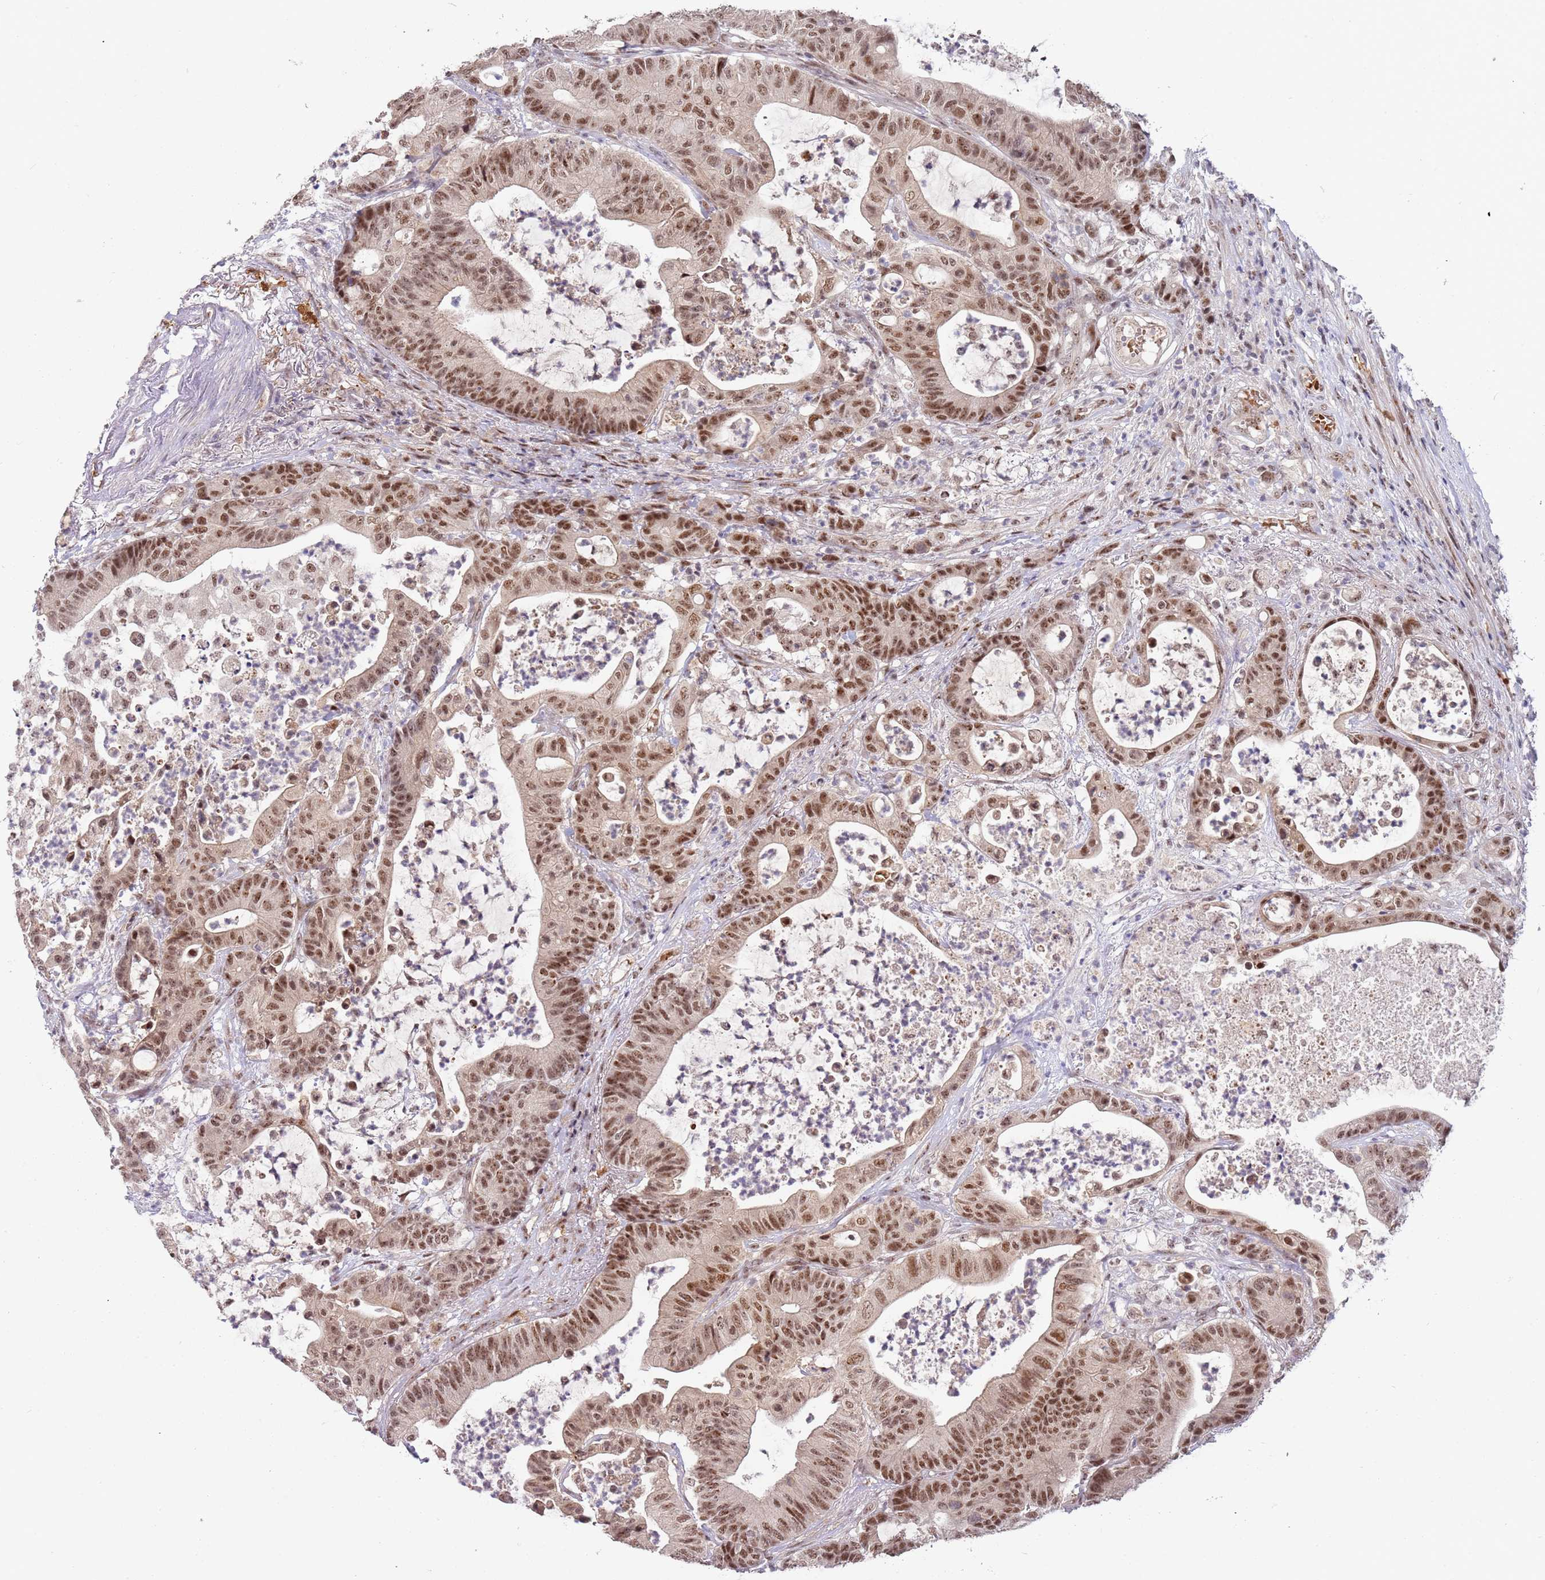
{"staining": {"intensity": "moderate", "quantity": ">75%", "location": "nuclear"}, "tissue": "colorectal cancer", "cell_type": "Tumor cells", "image_type": "cancer", "snomed": [{"axis": "morphology", "description": "Adenocarcinoma, NOS"}, {"axis": "topography", "description": "Colon"}], "caption": "The photomicrograph shows immunohistochemical staining of colorectal cancer (adenocarcinoma). There is moderate nuclear positivity is present in approximately >75% of tumor cells.", "gene": "LGALSL", "patient": {"sex": "female", "age": 84}}